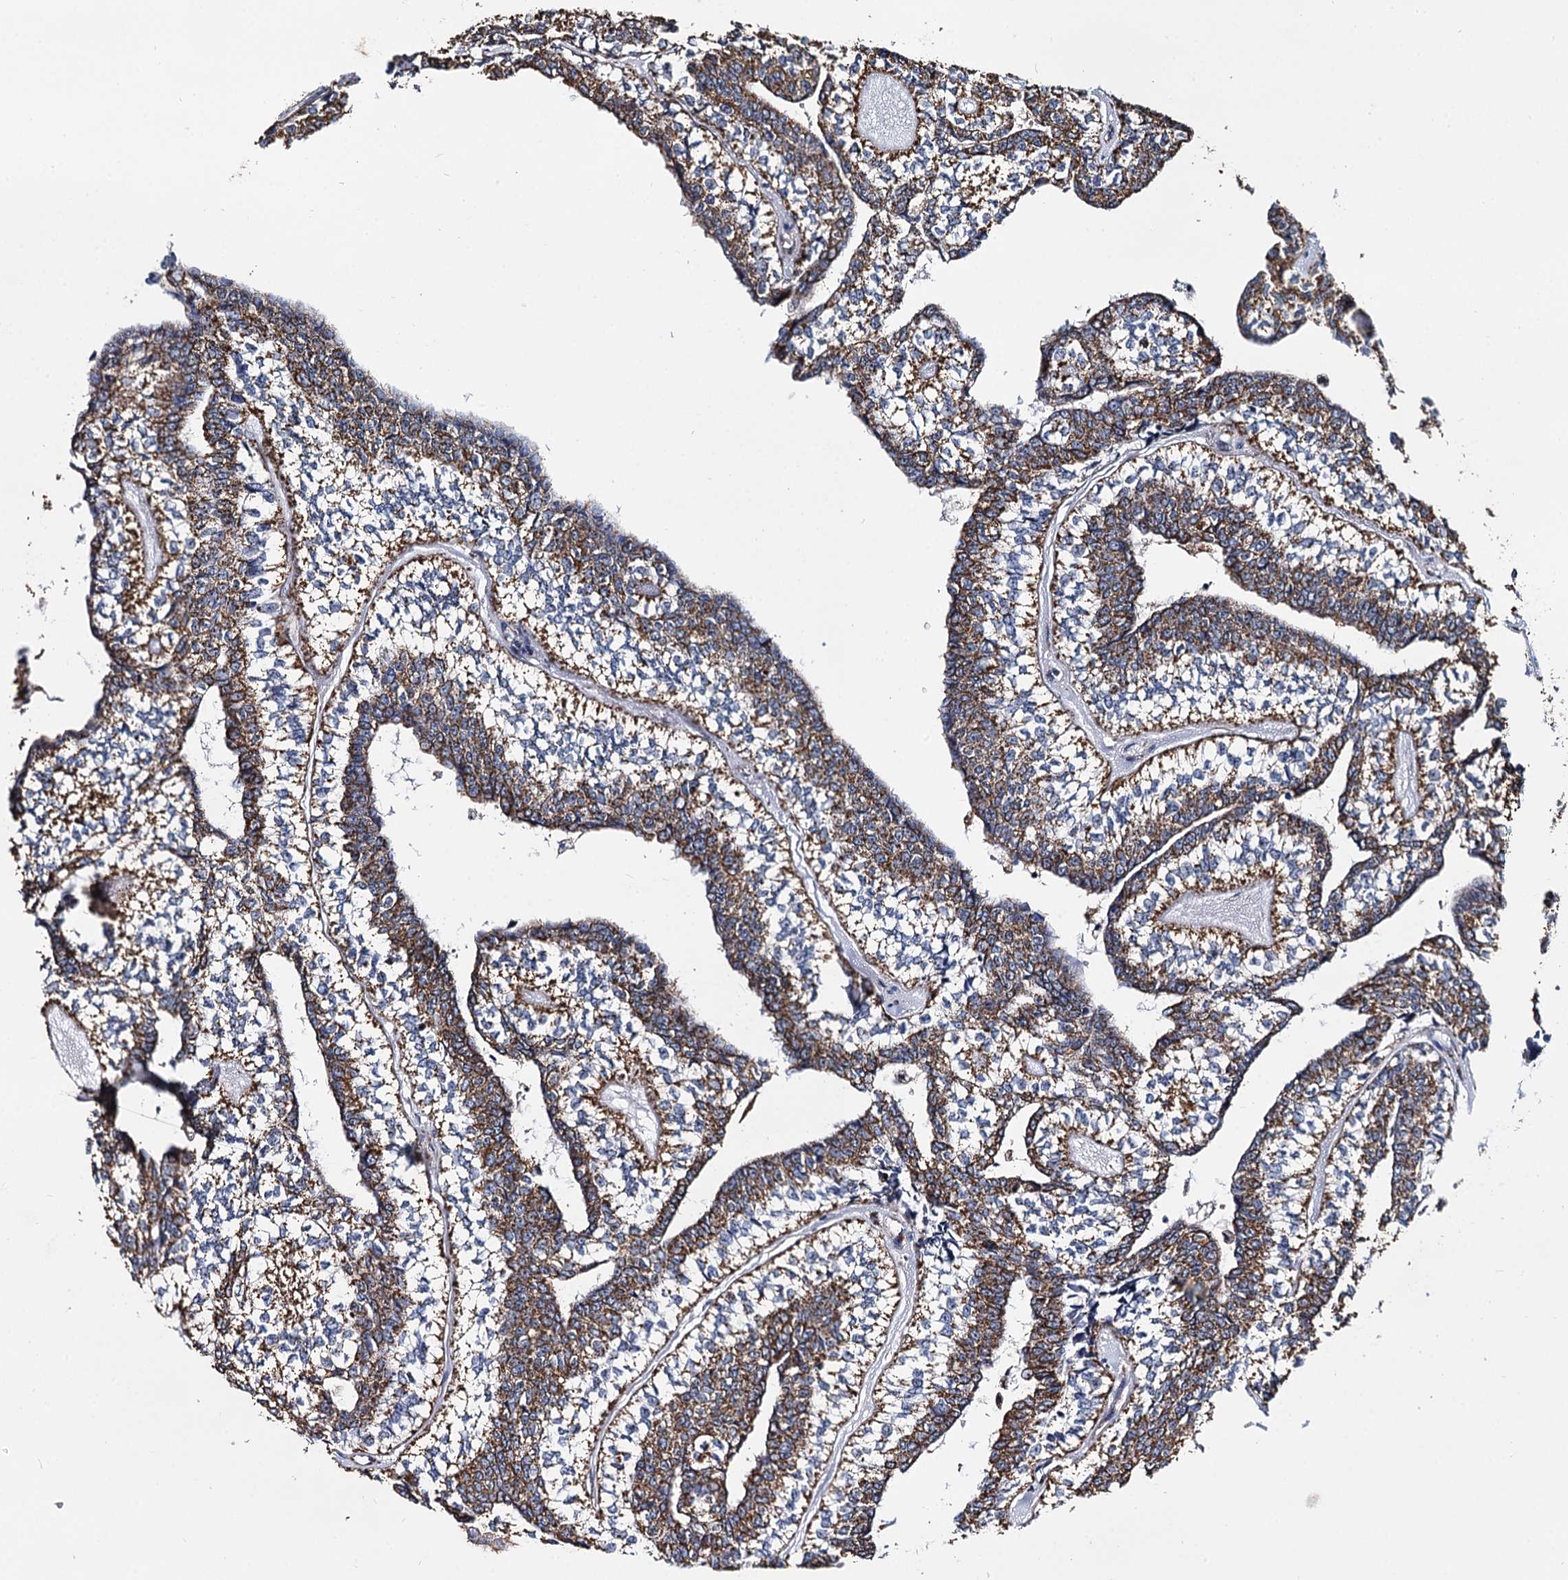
{"staining": {"intensity": "moderate", "quantity": "25%-75%", "location": "cytoplasmic/membranous"}, "tissue": "head and neck cancer", "cell_type": "Tumor cells", "image_type": "cancer", "snomed": [{"axis": "morphology", "description": "Adenocarcinoma, NOS"}, {"axis": "topography", "description": "Head-Neck"}], "caption": "Immunohistochemical staining of human adenocarcinoma (head and neck) exhibits medium levels of moderate cytoplasmic/membranous protein staining in approximately 25%-75% of tumor cells.", "gene": "SPRYD3", "patient": {"sex": "female", "age": 73}}